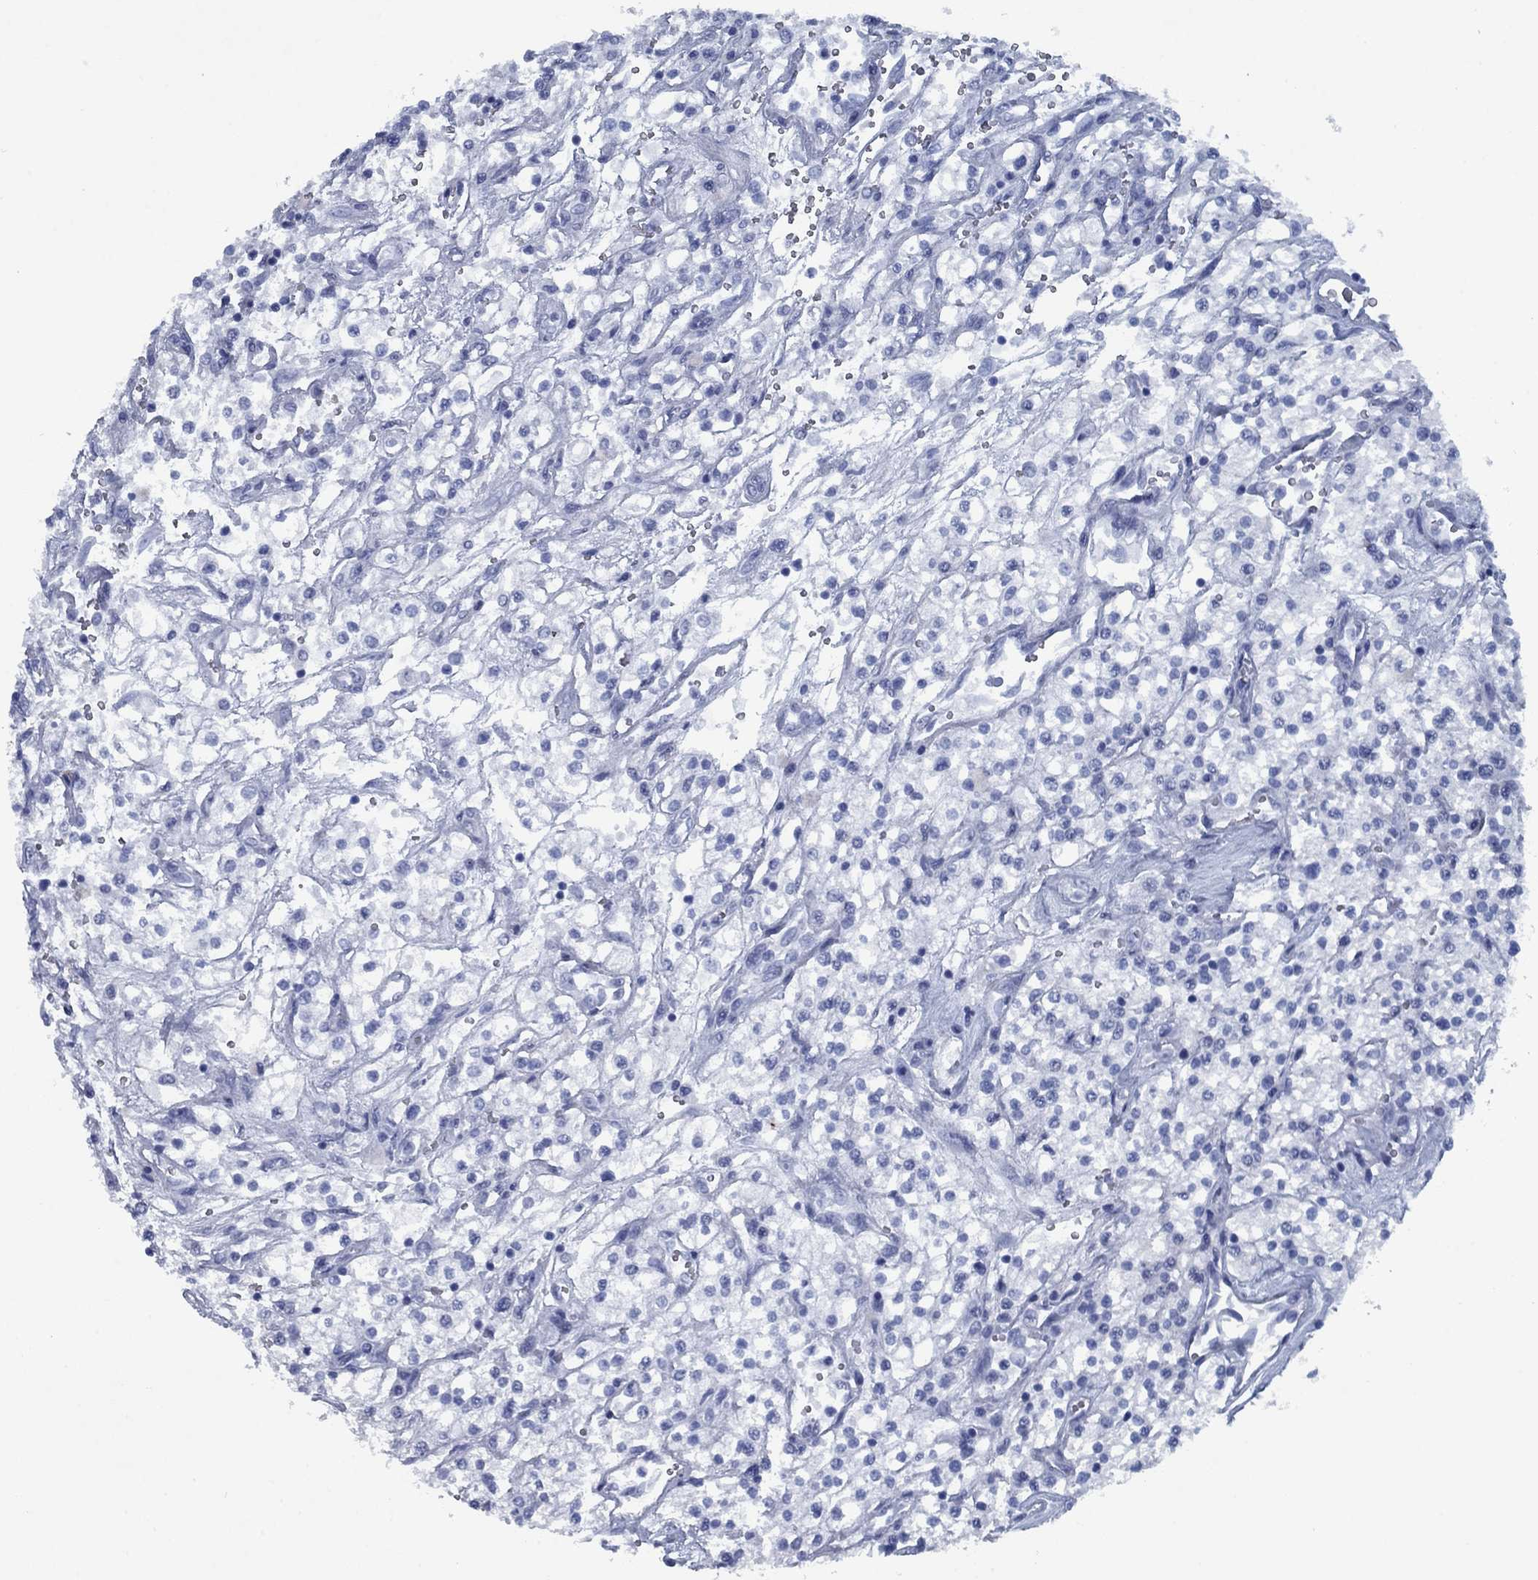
{"staining": {"intensity": "negative", "quantity": "none", "location": "none"}, "tissue": "renal cancer", "cell_type": "Tumor cells", "image_type": "cancer", "snomed": [{"axis": "morphology", "description": "Adenocarcinoma, NOS"}, {"axis": "topography", "description": "Kidney"}], "caption": "Human renal cancer stained for a protein using immunohistochemistry demonstrates no positivity in tumor cells.", "gene": "PNMA8A", "patient": {"sex": "male", "age": 80}}